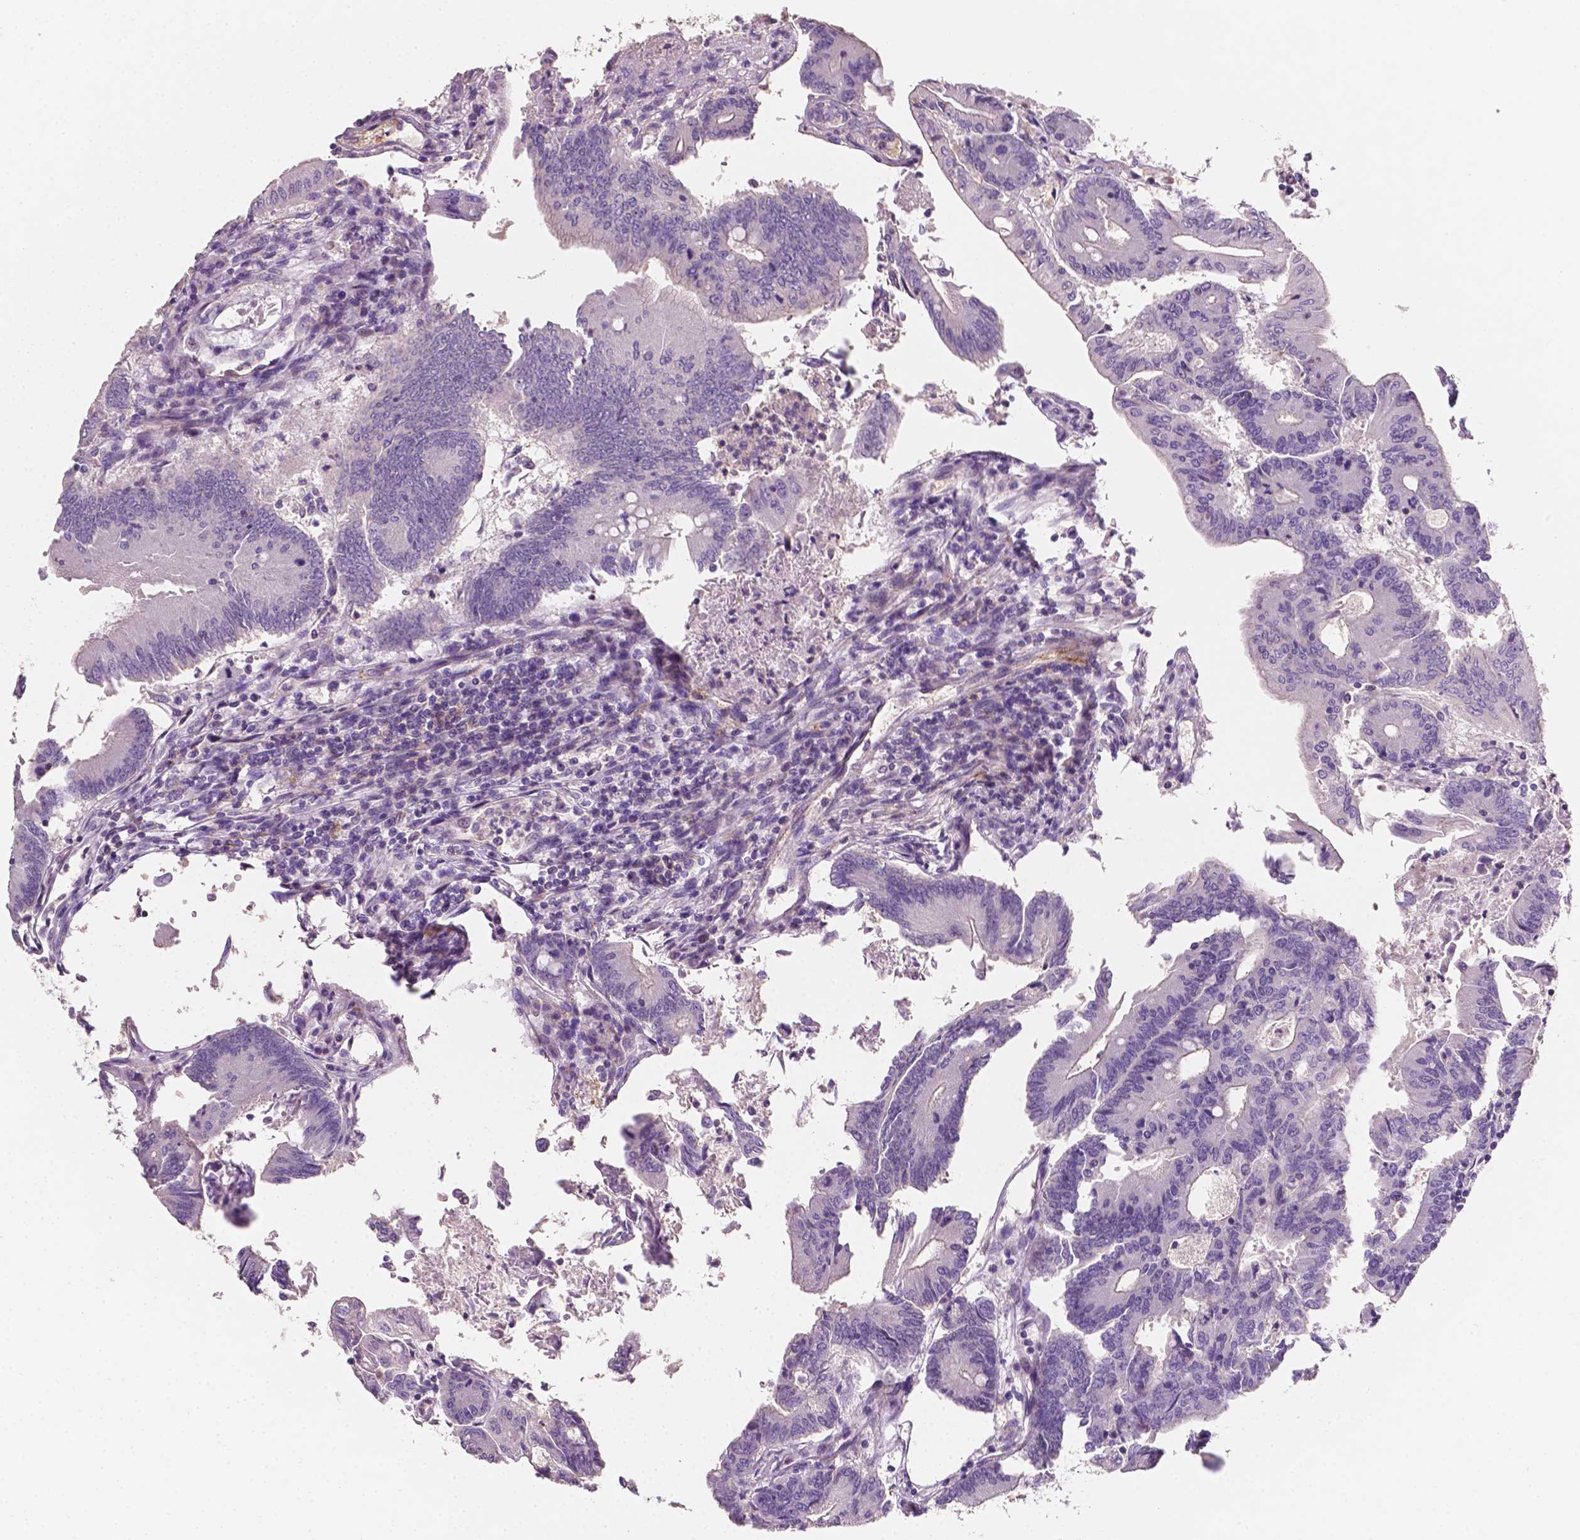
{"staining": {"intensity": "negative", "quantity": "none", "location": "none"}, "tissue": "colorectal cancer", "cell_type": "Tumor cells", "image_type": "cancer", "snomed": [{"axis": "morphology", "description": "Adenocarcinoma, NOS"}, {"axis": "topography", "description": "Colon"}], "caption": "A high-resolution micrograph shows immunohistochemistry staining of adenocarcinoma (colorectal), which demonstrates no significant staining in tumor cells.", "gene": "EGFR", "patient": {"sex": "female", "age": 70}}